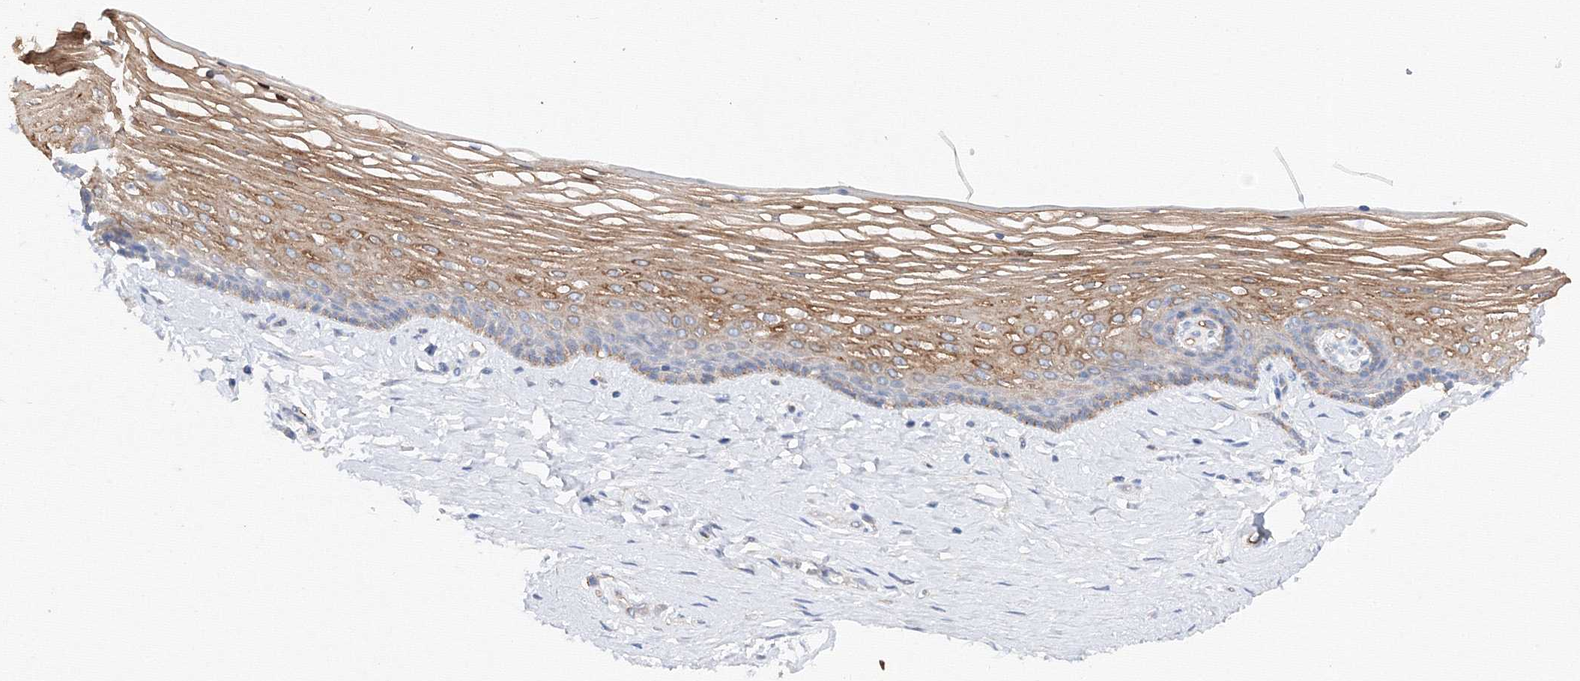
{"staining": {"intensity": "moderate", "quantity": "25%-75%", "location": "cytoplasmic/membranous"}, "tissue": "vagina", "cell_type": "Squamous epithelial cells", "image_type": "normal", "snomed": [{"axis": "morphology", "description": "Normal tissue, NOS"}, {"axis": "topography", "description": "Vagina"}], "caption": "Immunohistochemical staining of normal vagina reveals moderate cytoplasmic/membranous protein expression in about 25%-75% of squamous epithelial cells.", "gene": "DIS3L2", "patient": {"sex": "female", "age": 46}}